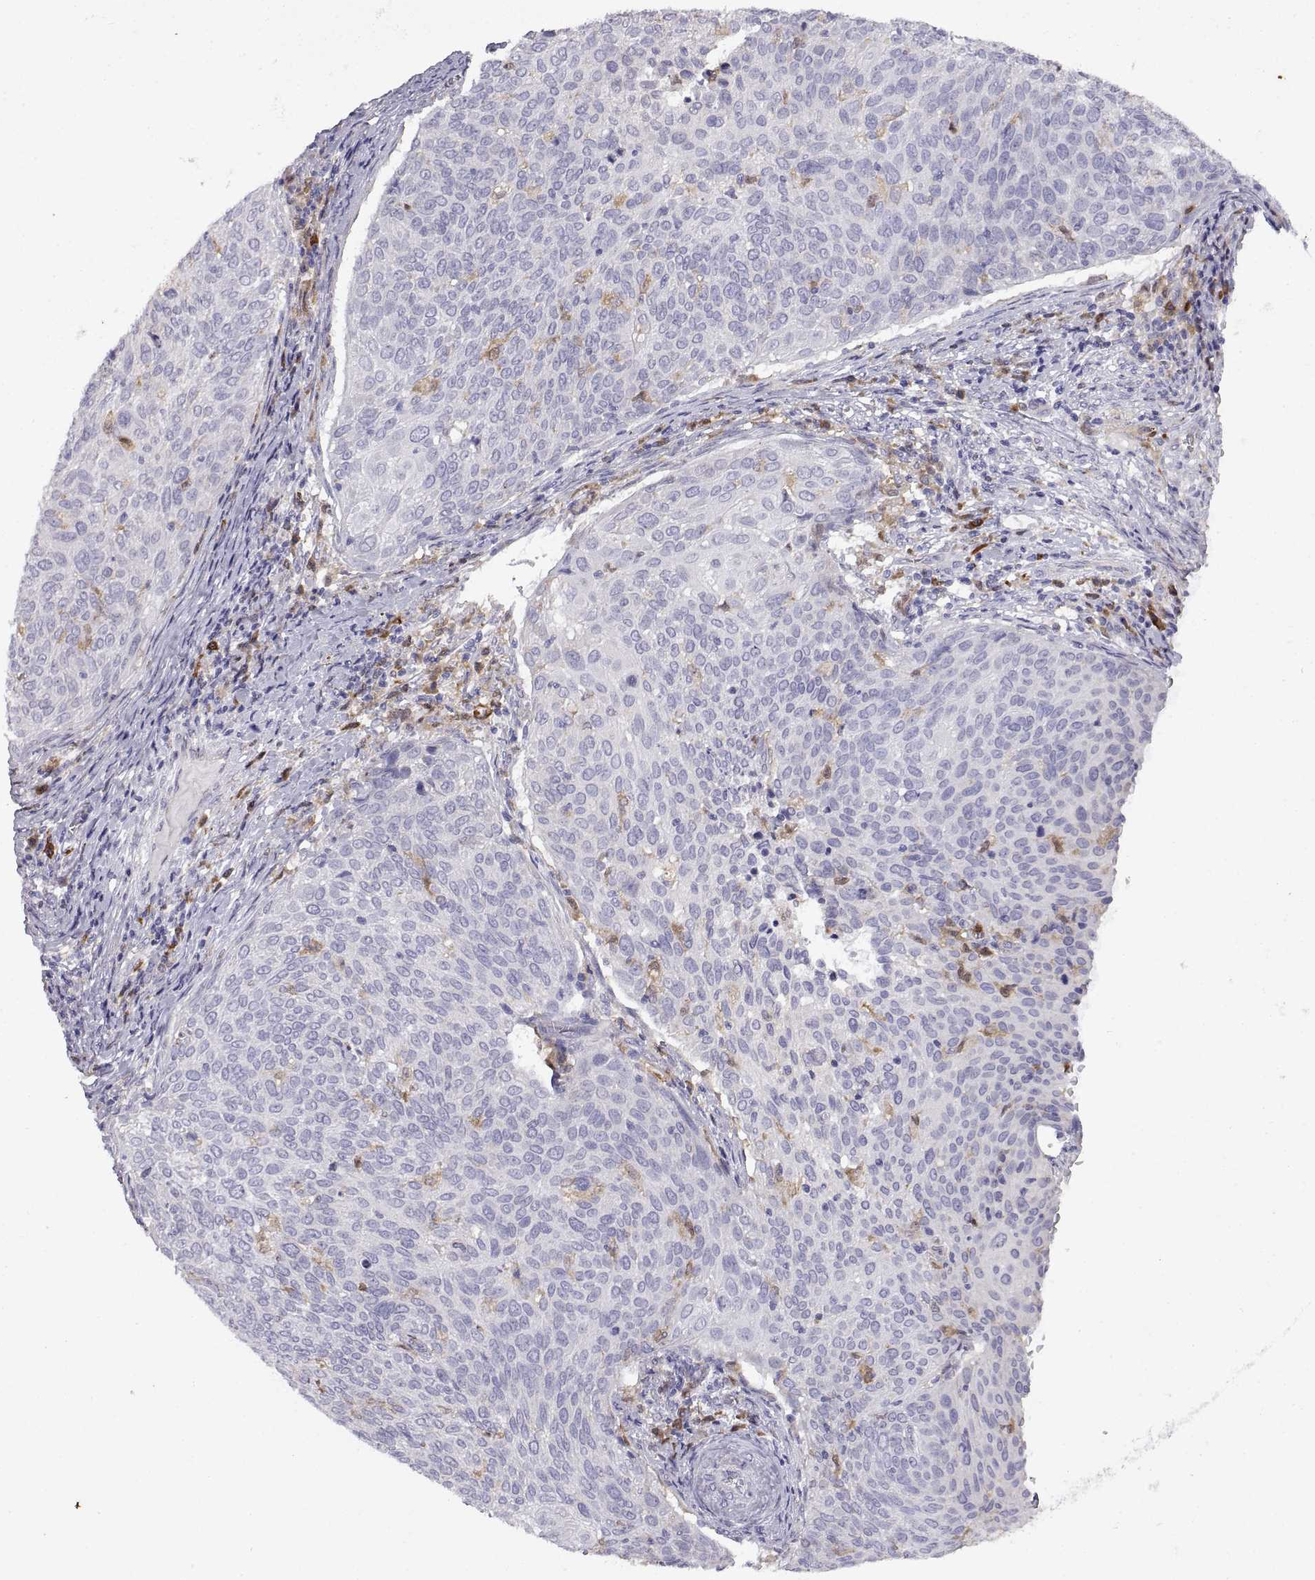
{"staining": {"intensity": "negative", "quantity": "none", "location": "none"}, "tissue": "cervical cancer", "cell_type": "Tumor cells", "image_type": "cancer", "snomed": [{"axis": "morphology", "description": "Squamous cell carcinoma, NOS"}, {"axis": "topography", "description": "Cervix"}], "caption": "Tumor cells show no significant protein positivity in cervical squamous cell carcinoma. (DAB IHC with hematoxylin counter stain).", "gene": "DOK3", "patient": {"sex": "female", "age": 39}}